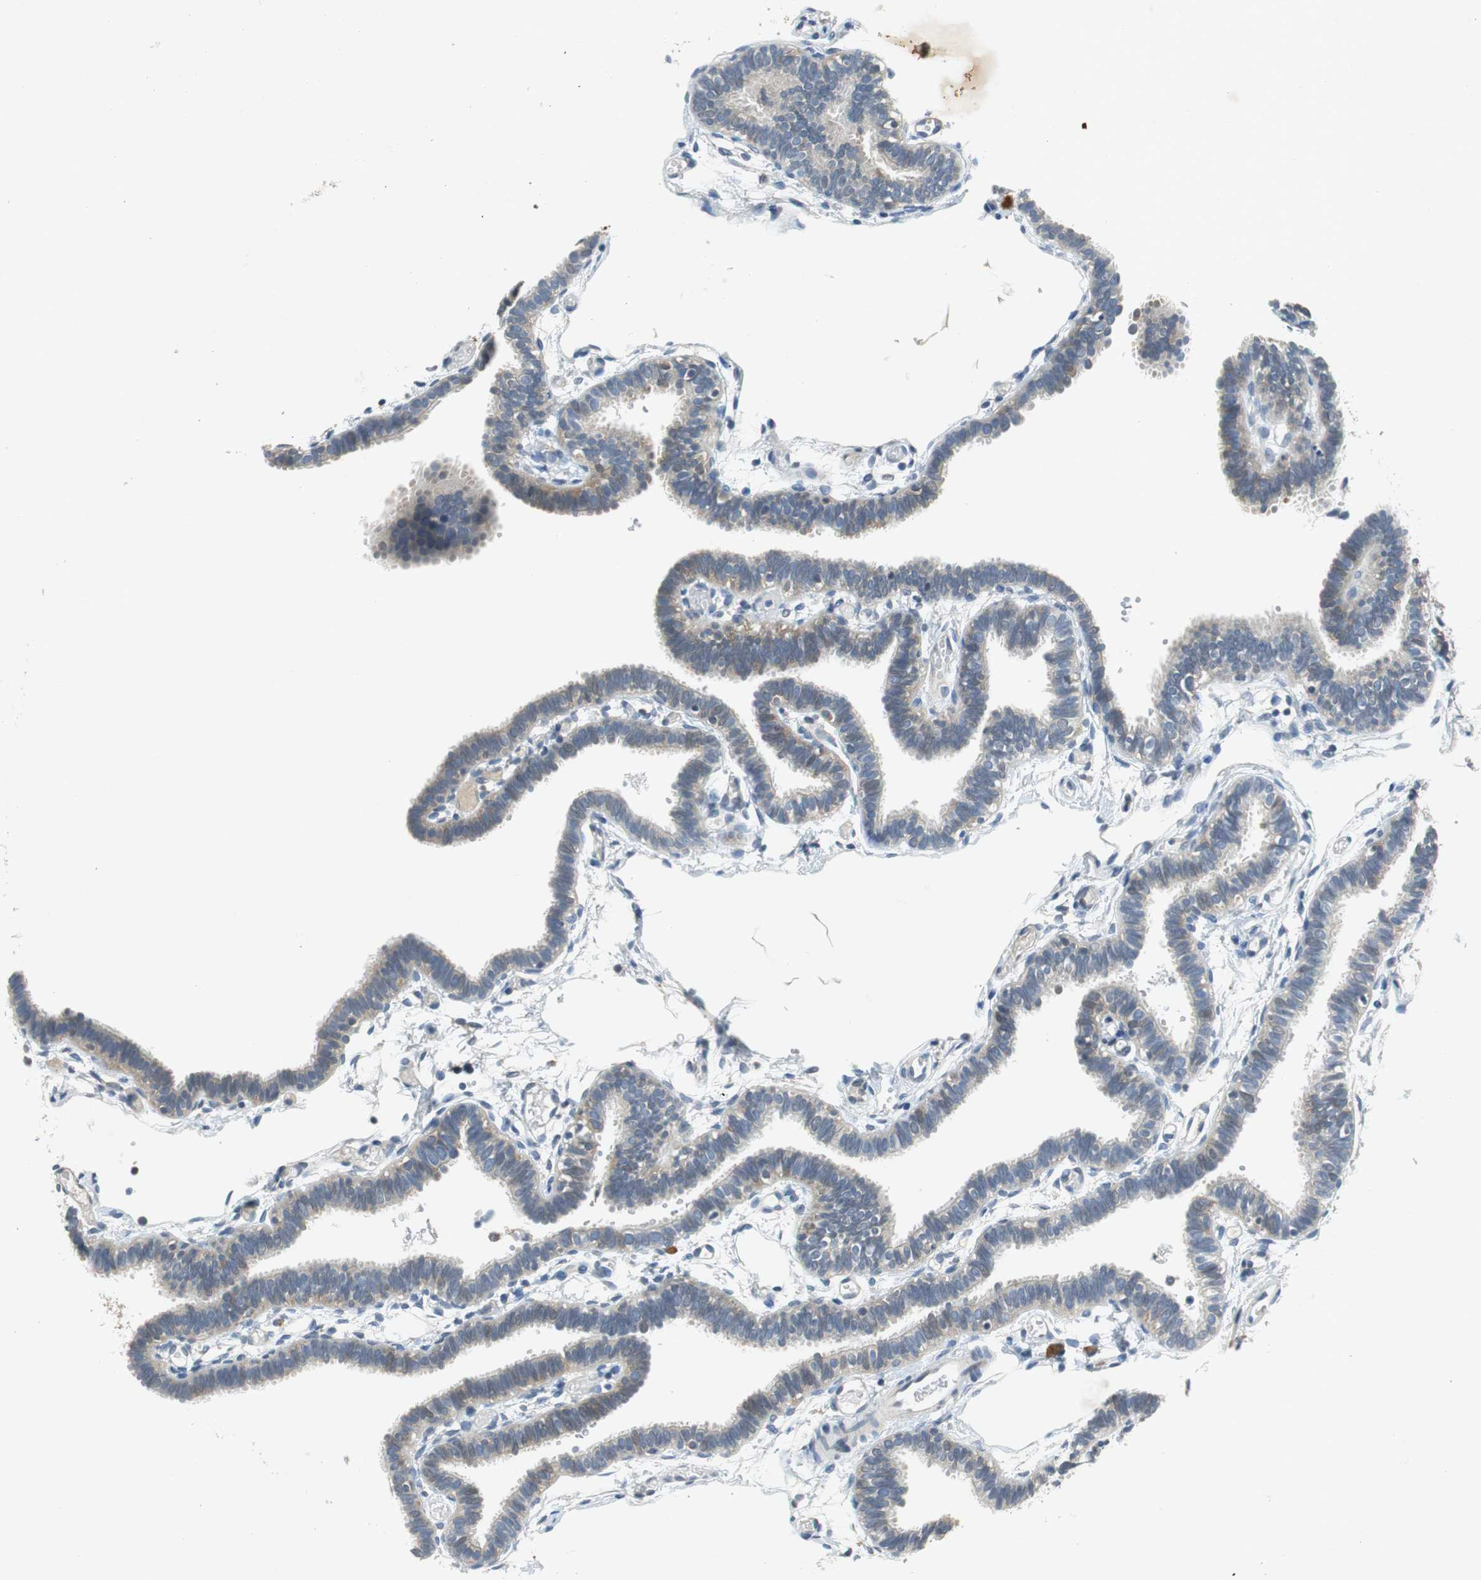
{"staining": {"intensity": "weak", "quantity": "<25%", "location": "cytoplasmic/membranous"}, "tissue": "fallopian tube", "cell_type": "Glandular cells", "image_type": "normal", "snomed": [{"axis": "morphology", "description": "Normal tissue, NOS"}, {"axis": "topography", "description": "Fallopian tube"}], "caption": "Micrograph shows no protein staining in glandular cells of unremarkable fallopian tube.", "gene": "GLCCI1", "patient": {"sex": "female", "age": 29}}